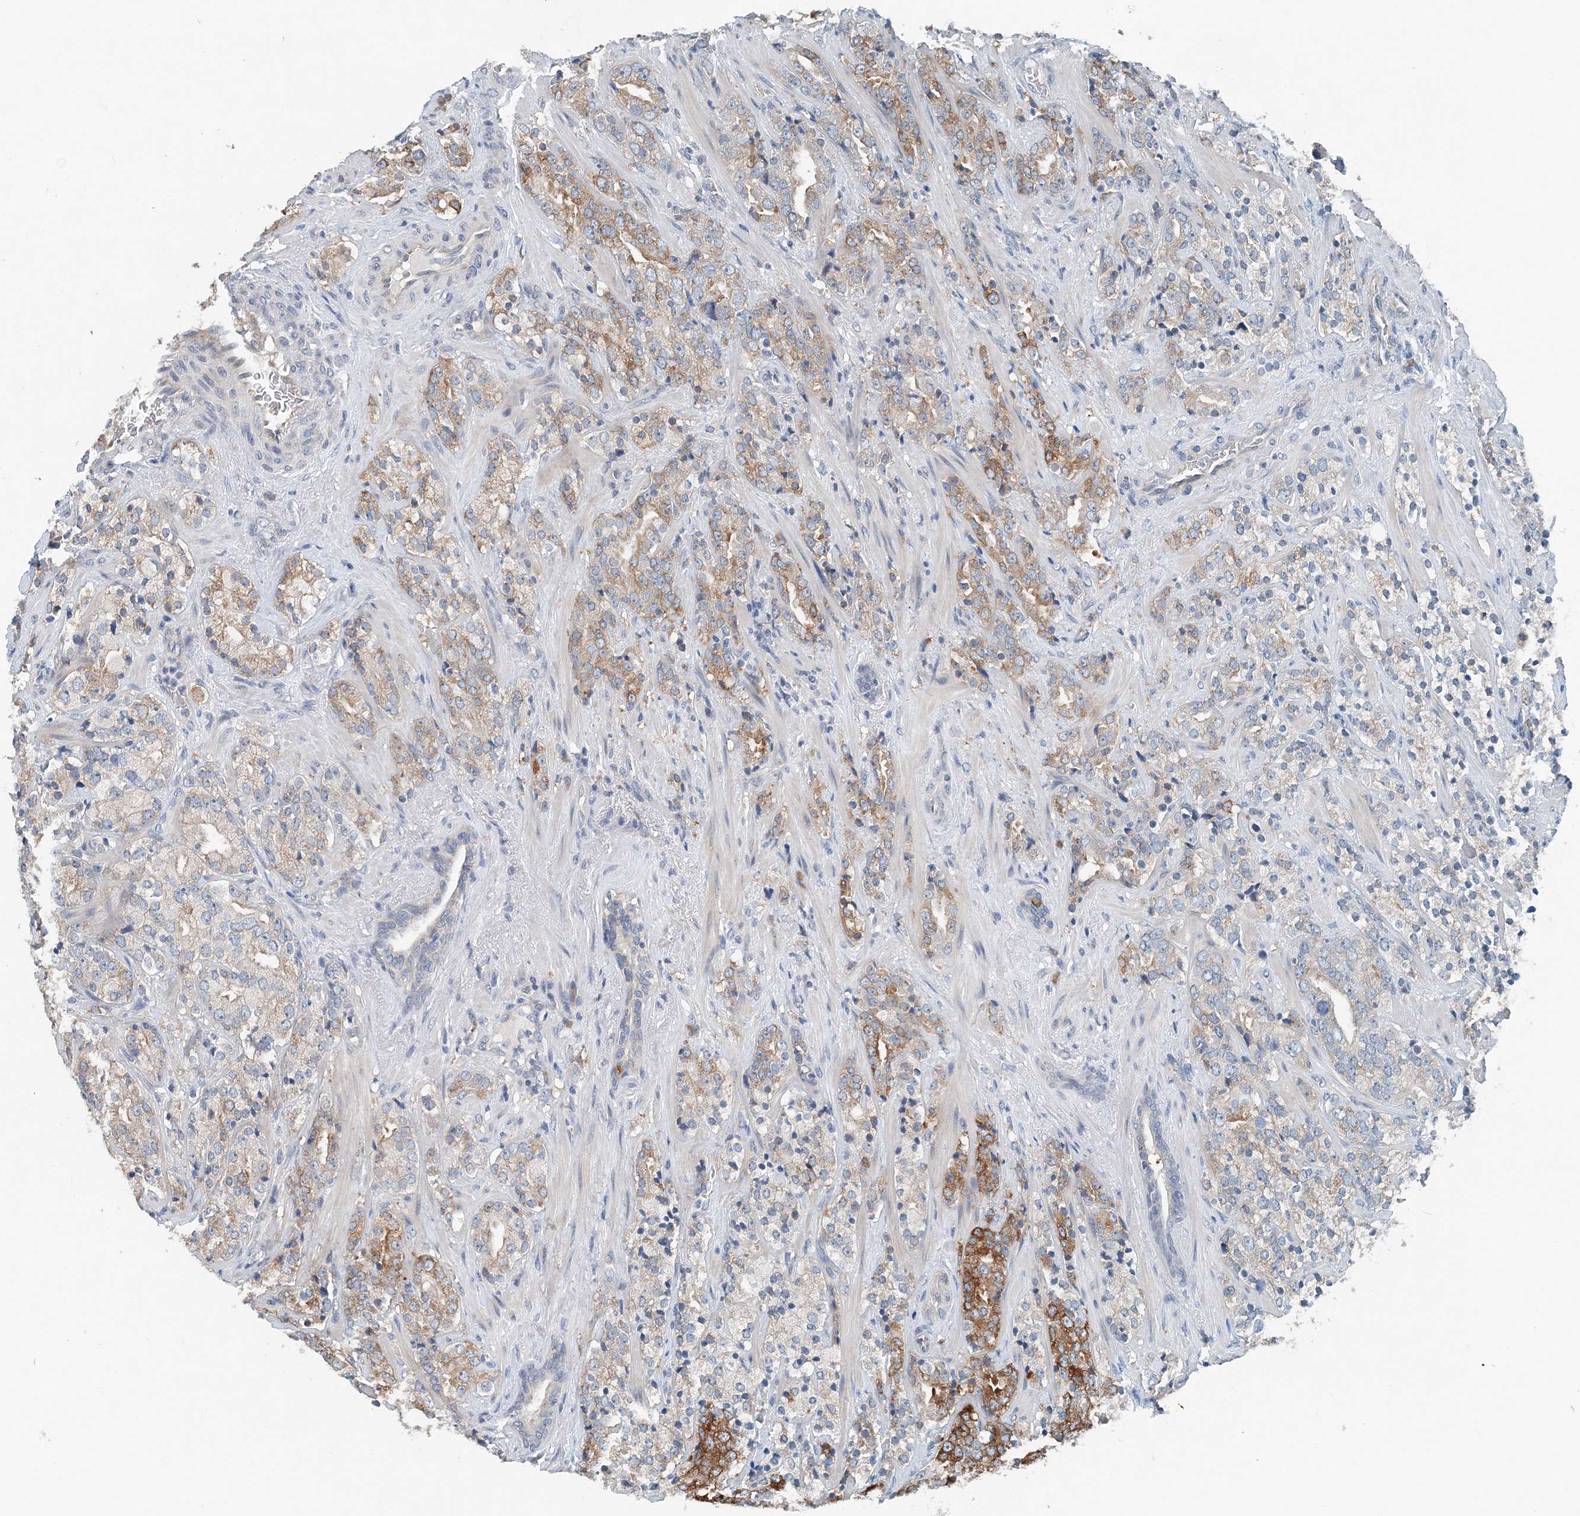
{"staining": {"intensity": "moderate", "quantity": "<25%", "location": "cytoplasmic/membranous"}, "tissue": "prostate cancer", "cell_type": "Tumor cells", "image_type": "cancer", "snomed": [{"axis": "morphology", "description": "Adenocarcinoma, High grade"}, {"axis": "topography", "description": "Prostate"}], "caption": "DAB (3,3'-diaminobenzidine) immunohistochemical staining of high-grade adenocarcinoma (prostate) demonstrates moderate cytoplasmic/membranous protein staining in about <25% of tumor cells.", "gene": "EEF1A2", "patient": {"sex": "male", "age": 71}}